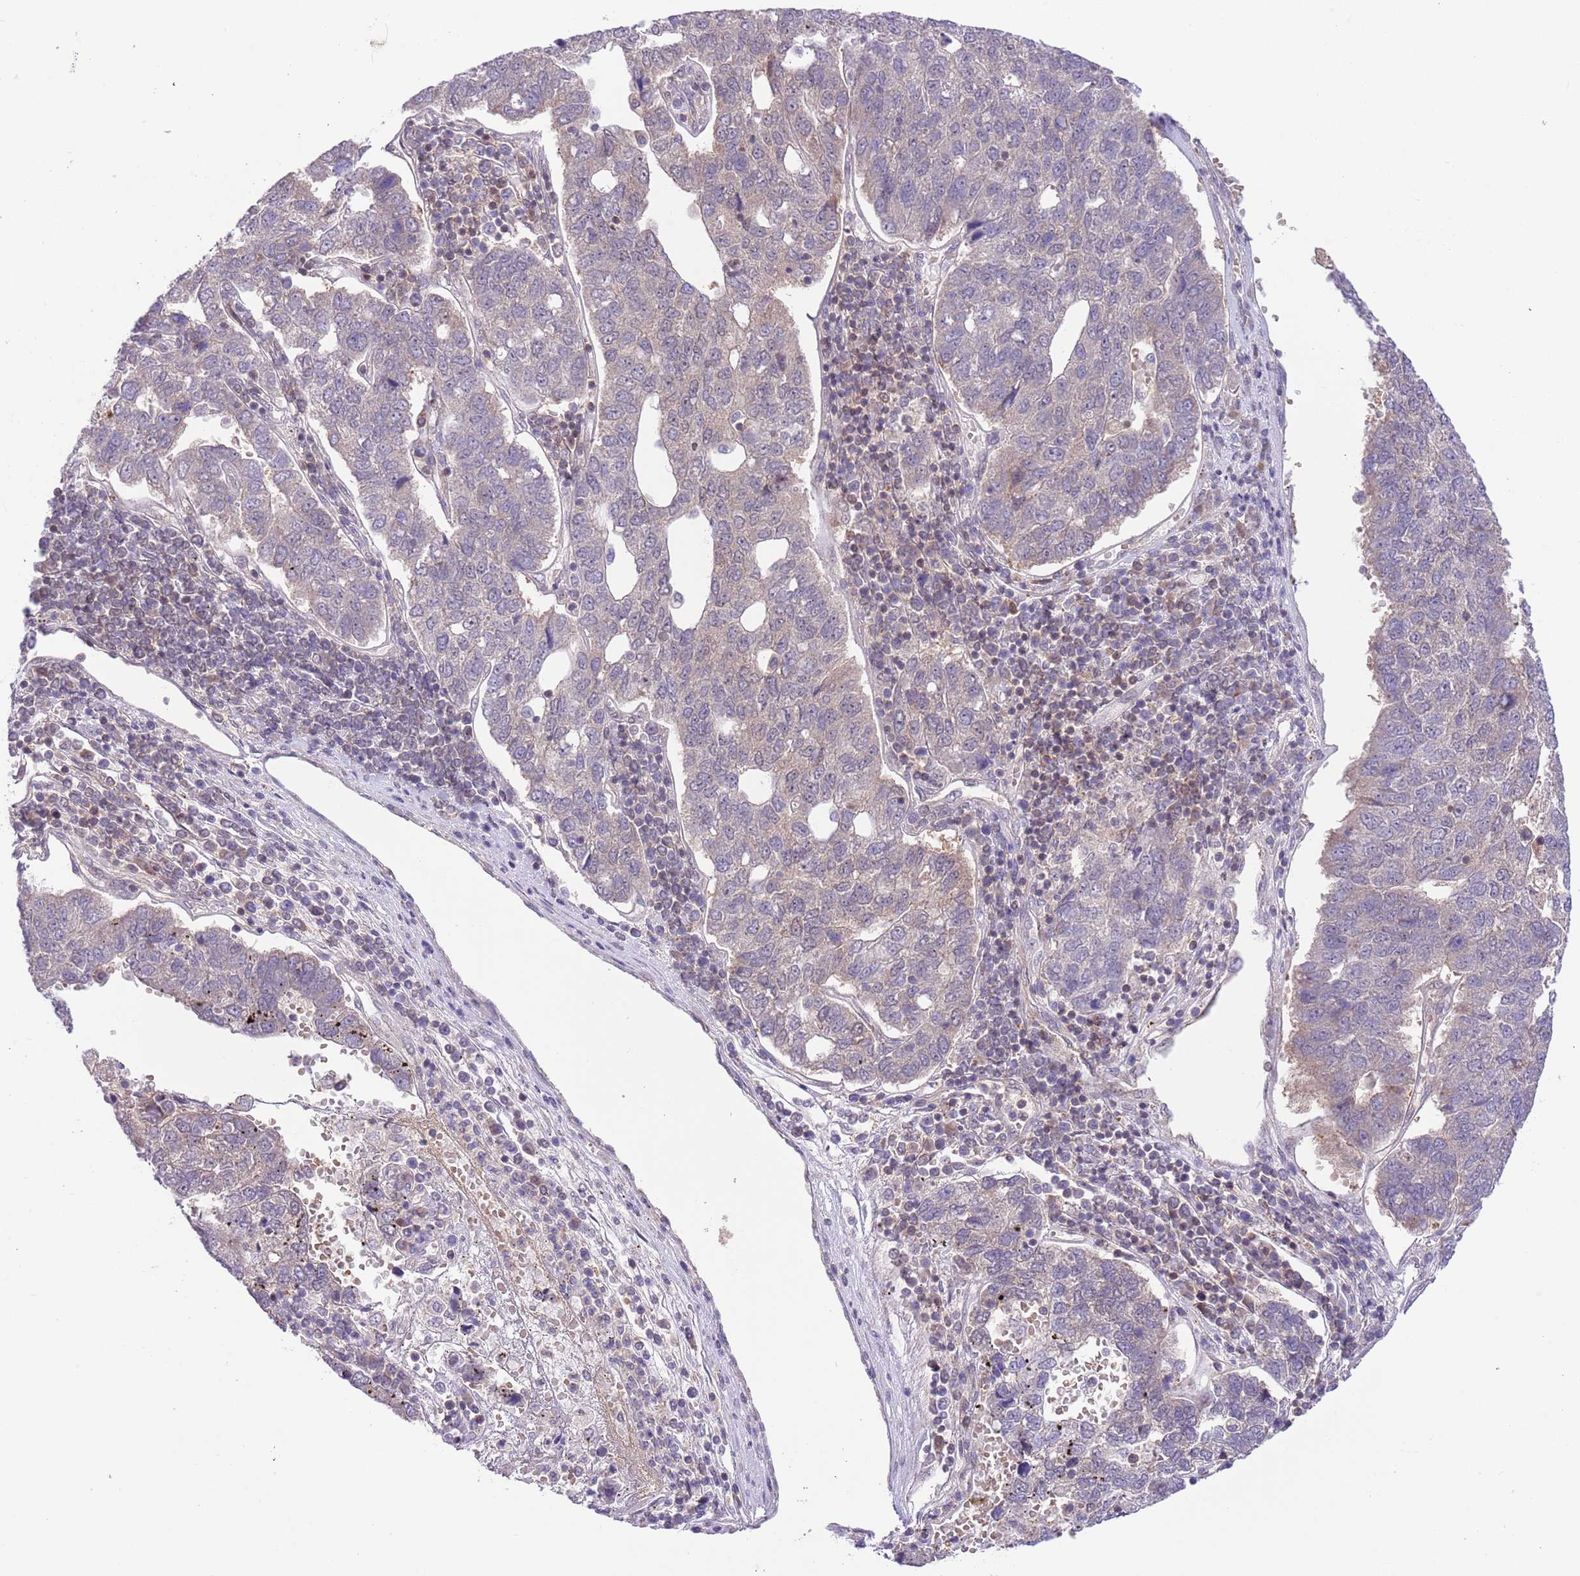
{"staining": {"intensity": "weak", "quantity": "<25%", "location": "cytoplasmic/membranous"}, "tissue": "pancreatic cancer", "cell_type": "Tumor cells", "image_type": "cancer", "snomed": [{"axis": "morphology", "description": "Adenocarcinoma, NOS"}, {"axis": "topography", "description": "Pancreas"}], "caption": "Pancreatic cancer (adenocarcinoma) was stained to show a protein in brown. There is no significant staining in tumor cells.", "gene": "HDHD2", "patient": {"sex": "female", "age": 61}}